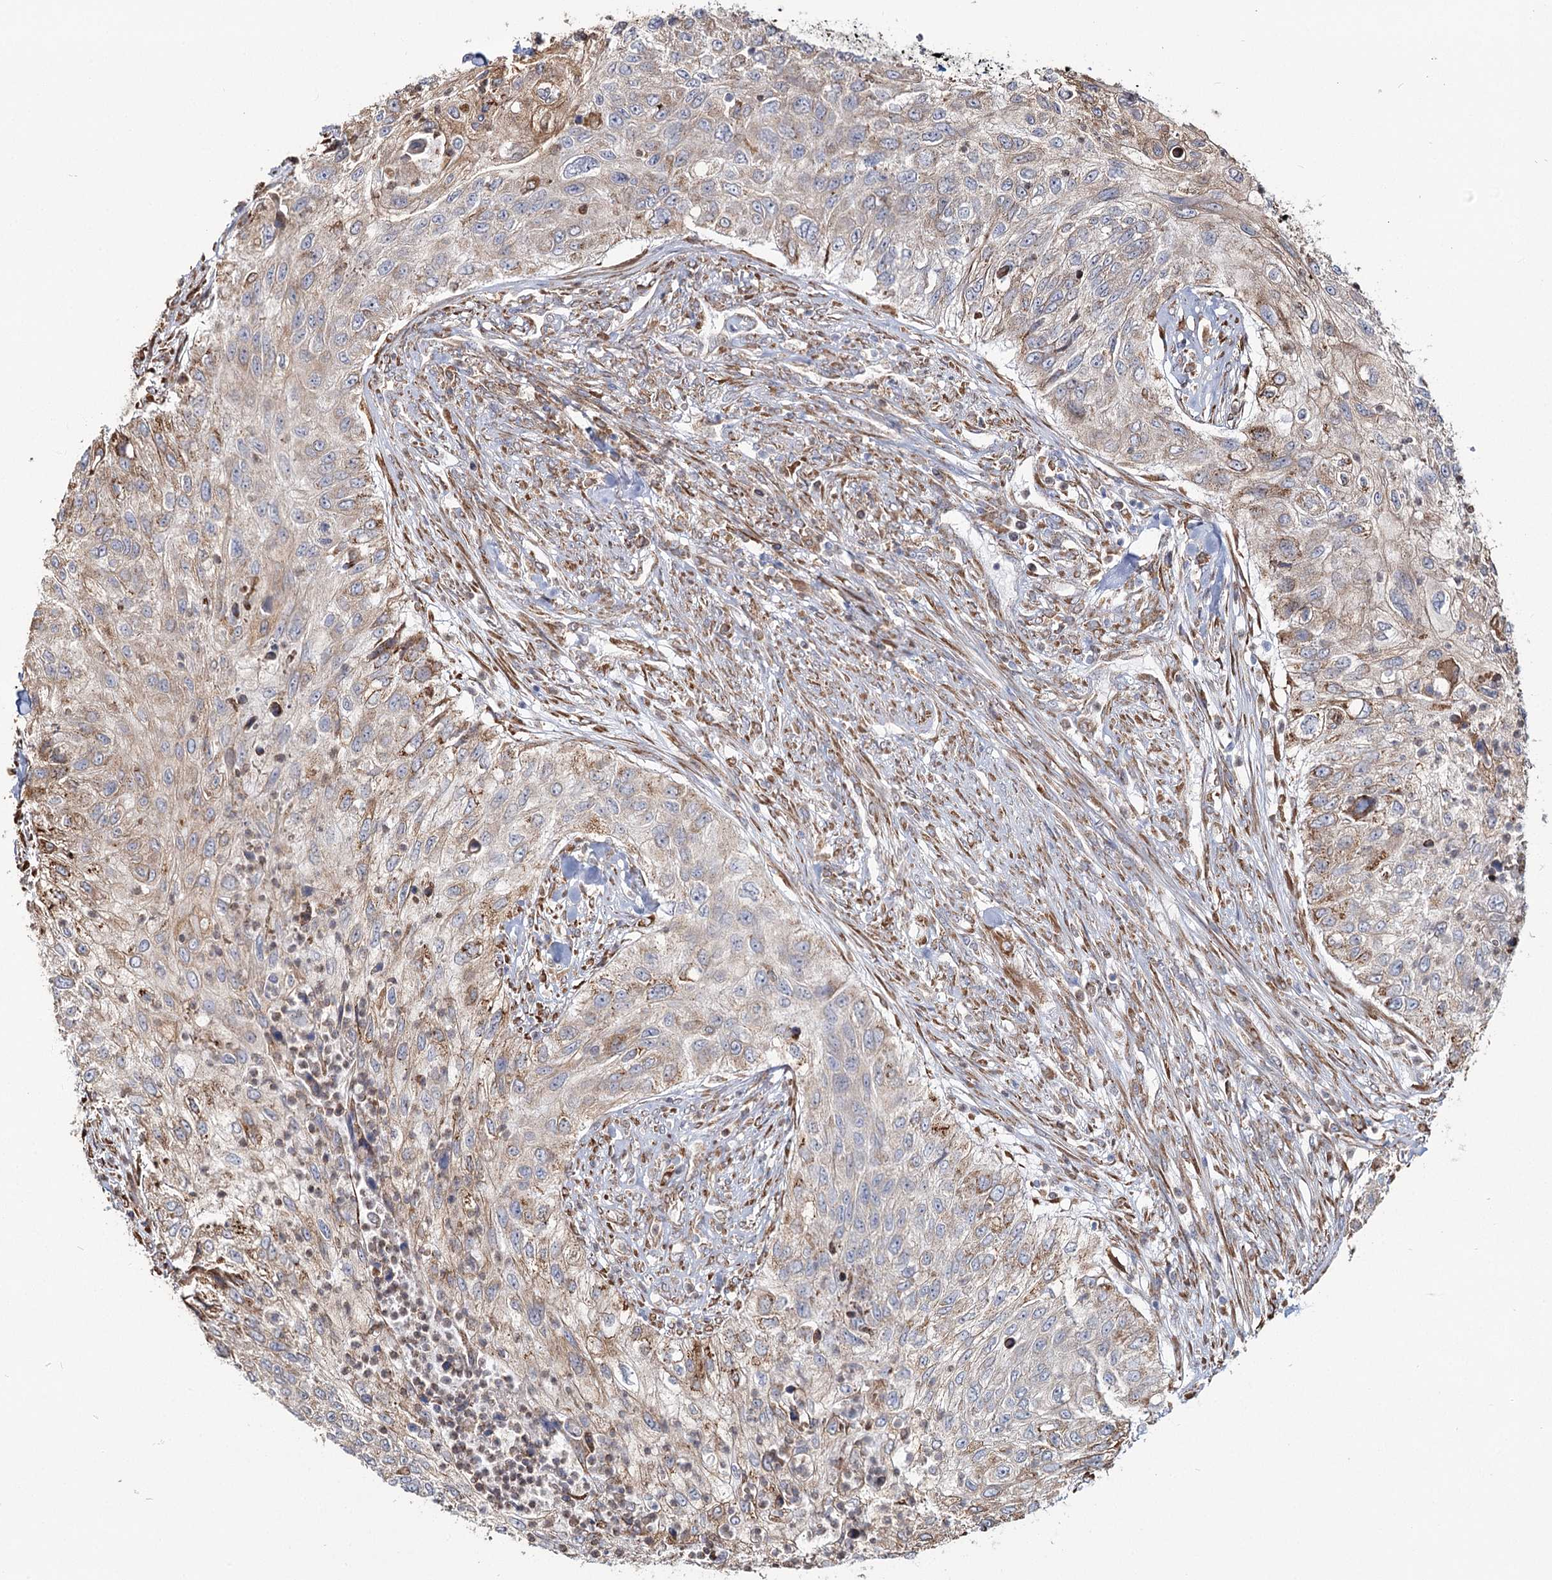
{"staining": {"intensity": "weak", "quantity": "25%-75%", "location": "cytoplasmic/membranous"}, "tissue": "urothelial cancer", "cell_type": "Tumor cells", "image_type": "cancer", "snomed": [{"axis": "morphology", "description": "Urothelial carcinoma, High grade"}, {"axis": "topography", "description": "Urinary bladder"}], "caption": "Urothelial cancer stained for a protein (brown) demonstrates weak cytoplasmic/membranous positive positivity in about 25%-75% of tumor cells.", "gene": "ZCCHC9", "patient": {"sex": "female", "age": 60}}